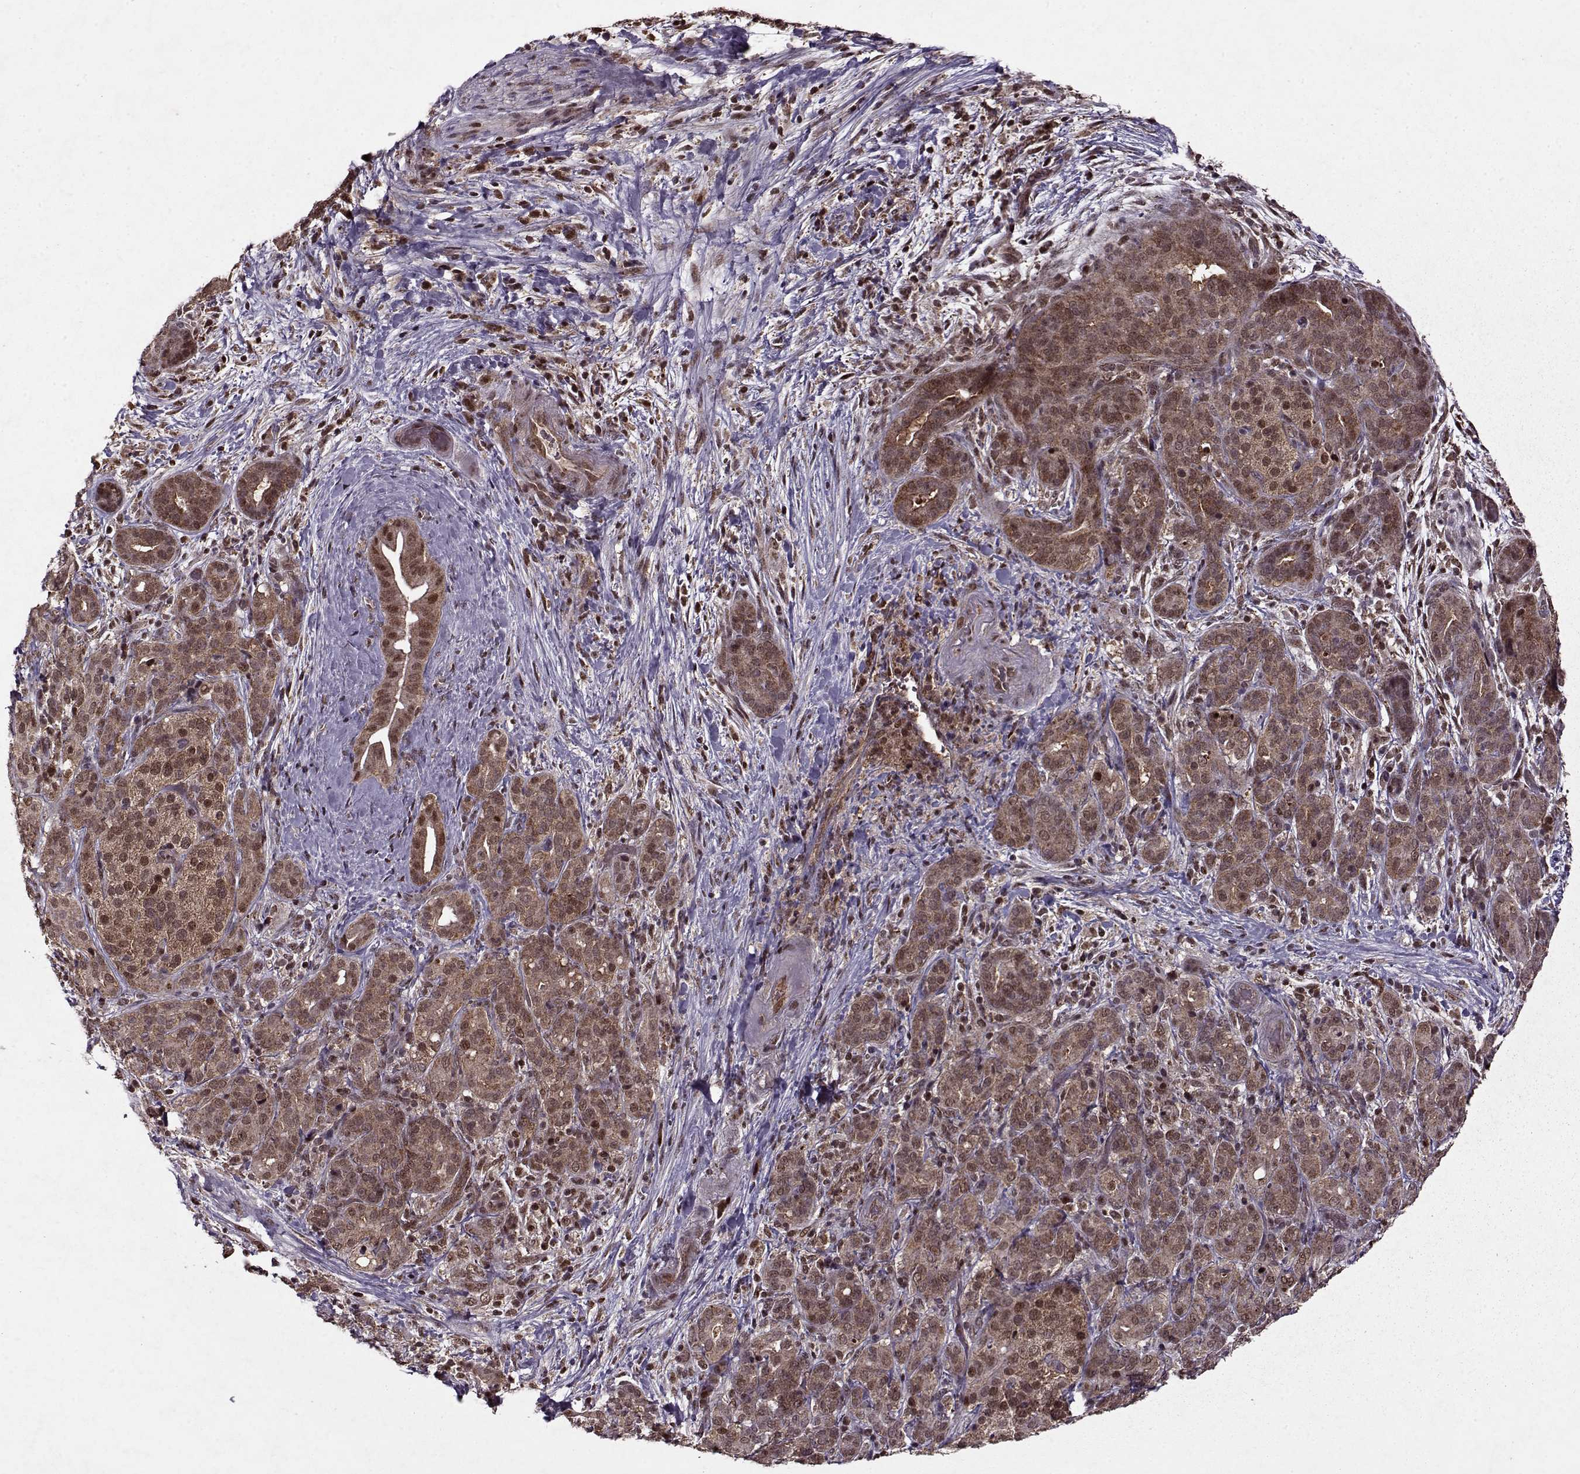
{"staining": {"intensity": "moderate", "quantity": ">75%", "location": "cytoplasmic/membranous"}, "tissue": "pancreatic cancer", "cell_type": "Tumor cells", "image_type": "cancer", "snomed": [{"axis": "morphology", "description": "Adenocarcinoma, NOS"}, {"axis": "topography", "description": "Pancreas"}], "caption": "Protein staining shows moderate cytoplasmic/membranous positivity in approximately >75% of tumor cells in pancreatic cancer.", "gene": "PSMA7", "patient": {"sex": "male", "age": 44}}